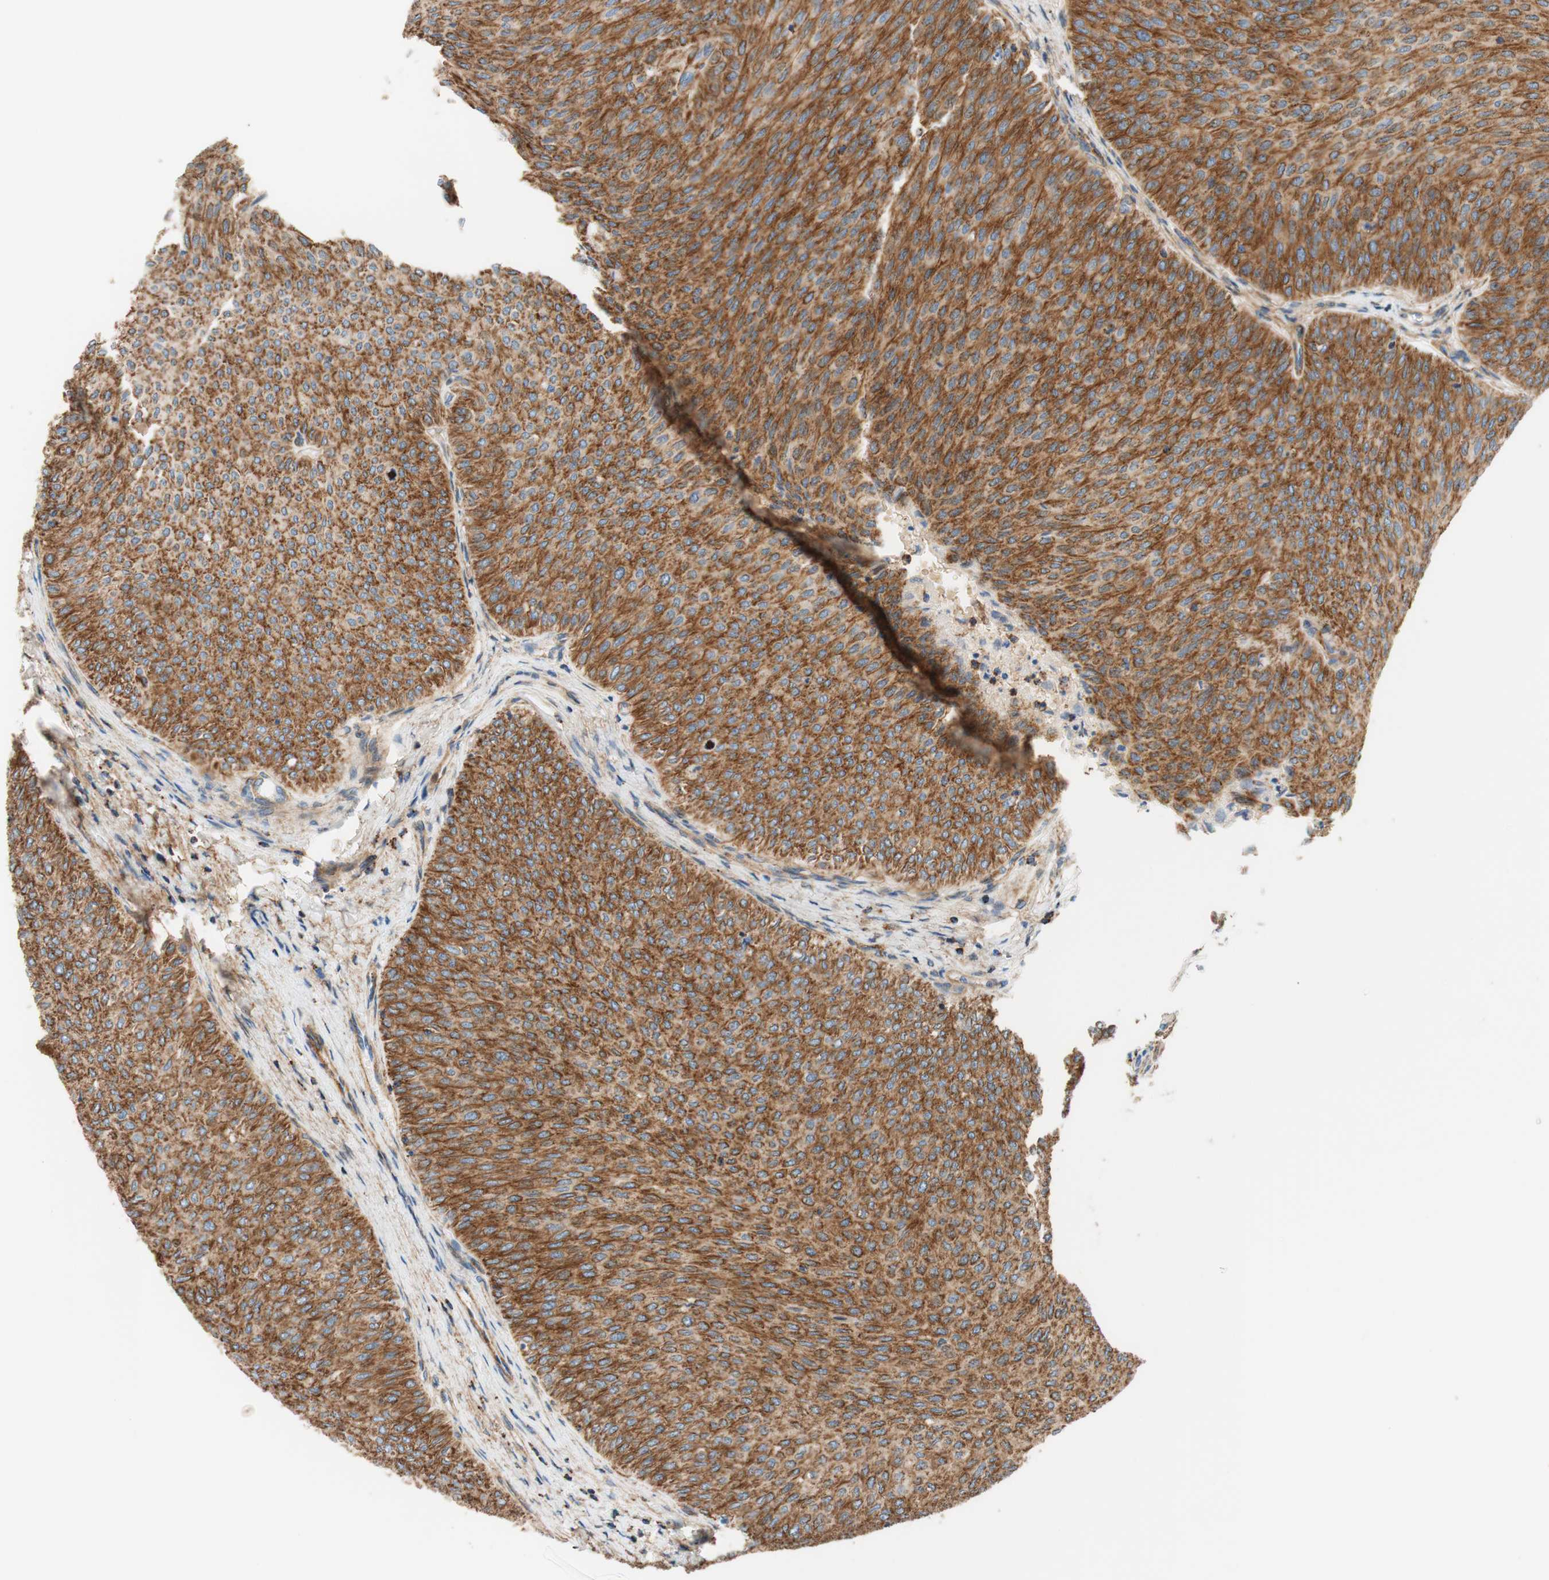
{"staining": {"intensity": "strong", "quantity": ">75%", "location": "cytoplasmic/membranous"}, "tissue": "urothelial cancer", "cell_type": "Tumor cells", "image_type": "cancer", "snomed": [{"axis": "morphology", "description": "Urothelial carcinoma, Low grade"}, {"axis": "topography", "description": "Urinary bladder"}], "caption": "This histopathology image exhibits urothelial cancer stained with IHC to label a protein in brown. The cytoplasmic/membranous of tumor cells show strong positivity for the protein. Nuclei are counter-stained blue.", "gene": "VPS26A", "patient": {"sex": "male", "age": 78}}